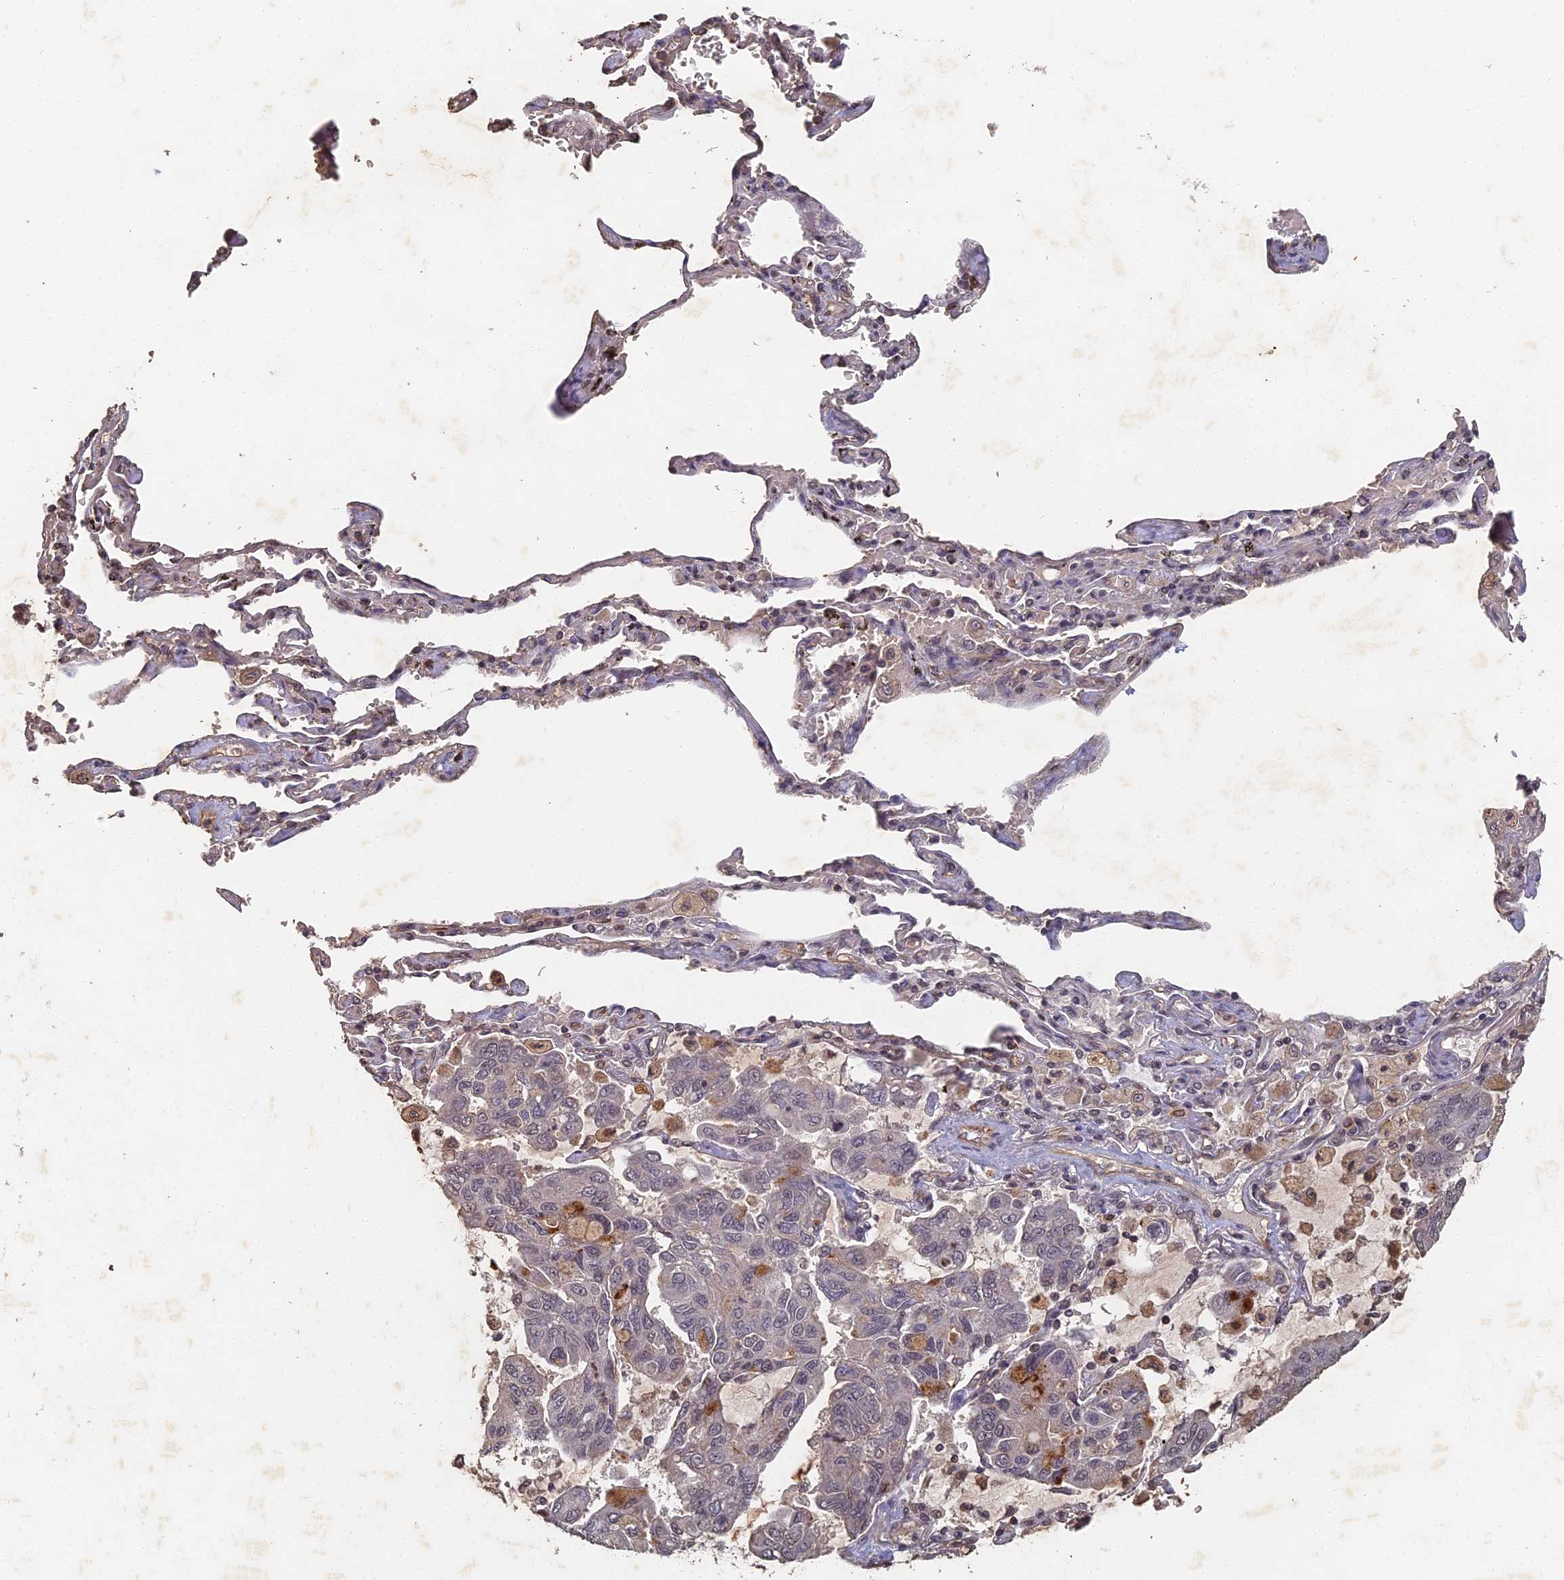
{"staining": {"intensity": "negative", "quantity": "none", "location": "none"}, "tissue": "lung cancer", "cell_type": "Tumor cells", "image_type": "cancer", "snomed": [{"axis": "morphology", "description": "Adenocarcinoma, NOS"}, {"axis": "topography", "description": "Lung"}], "caption": "A histopathology image of human lung adenocarcinoma is negative for staining in tumor cells.", "gene": "ABCB10", "patient": {"sex": "male", "age": 64}}